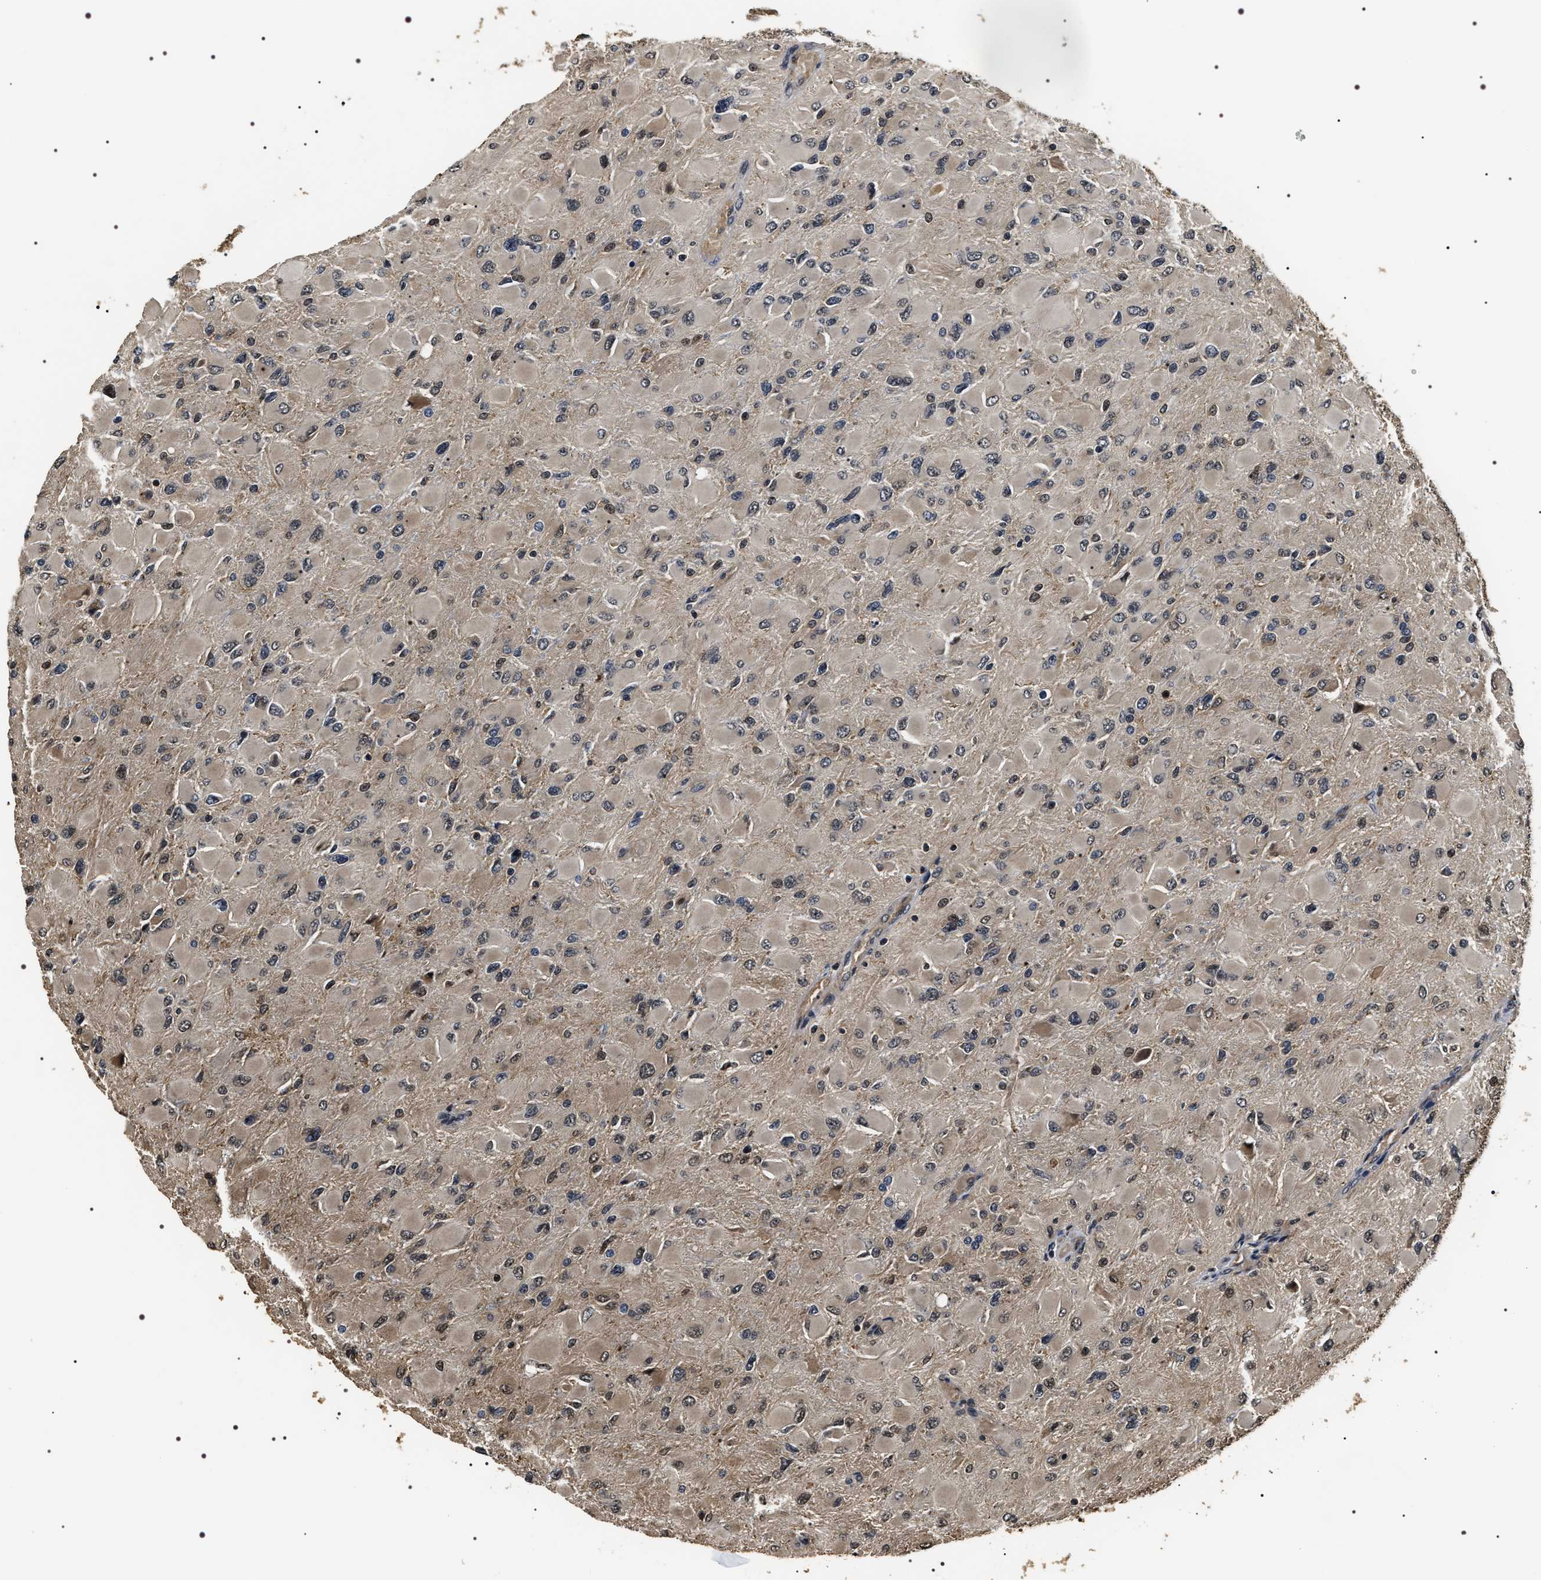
{"staining": {"intensity": "weak", "quantity": "<25%", "location": "cytoplasmic/membranous,nuclear"}, "tissue": "glioma", "cell_type": "Tumor cells", "image_type": "cancer", "snomed": [{"axis": "morphology", "description": "Glioma, malignant, High grade"}, {"axis": "topography", "description": "Cerebral cortex"}], "caption": "There is no significant expression in tumor cells of high-grade glioma (malignant).", "gene": "ARHGAP22", "patient": {"sex": "female", "age": 36}}